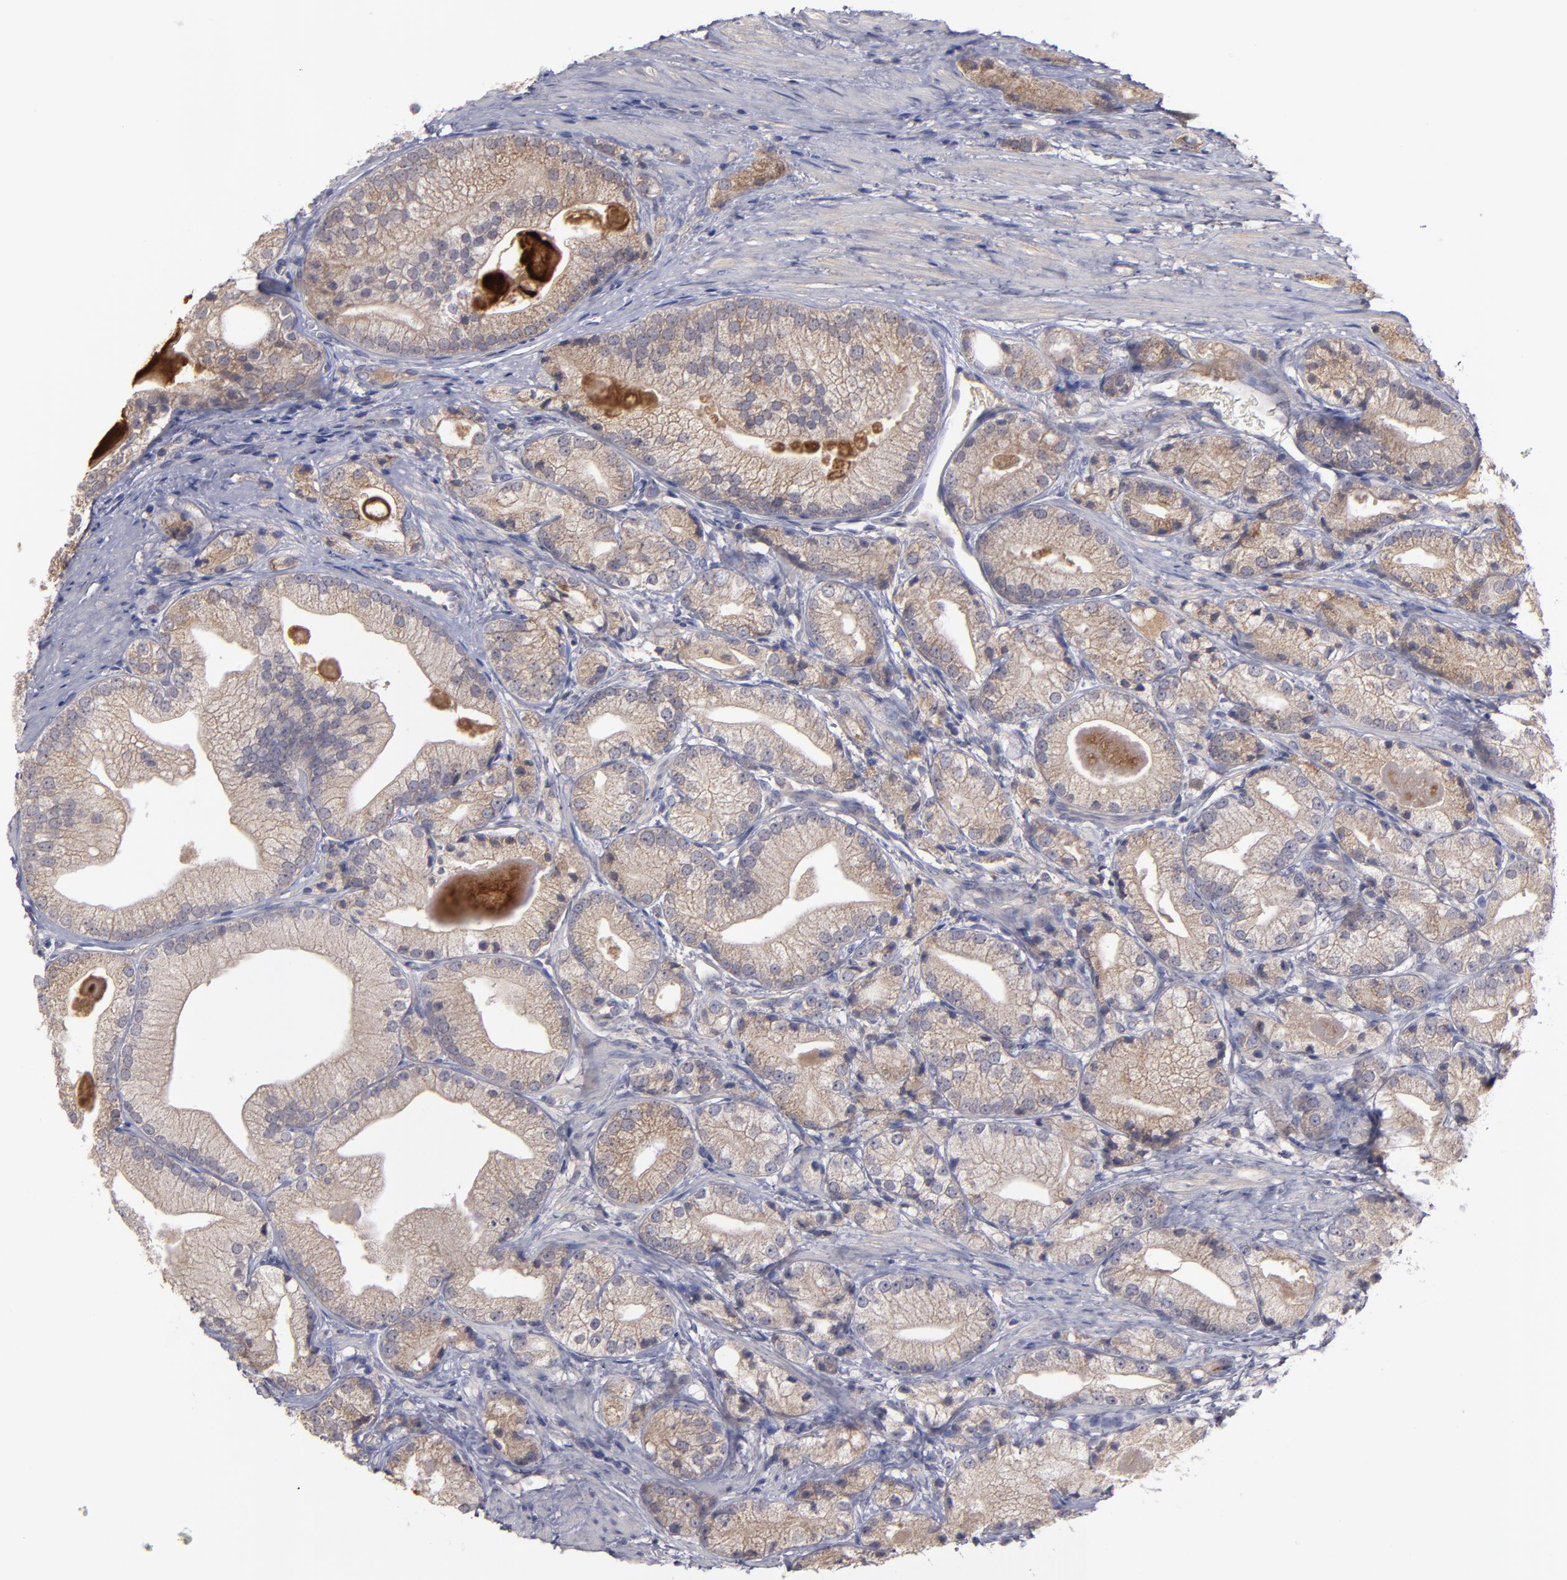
{"staining": {"intensity": "weak", "quantity": ">75%", "location": "cytoplasmic/membranous"}, "tissue": "prostate cancer", "cell_type": "Tumor cells", "image_type": "cancer", "snomed": [{"axis": "morphology", "description": "Adenocarcinoma, Low grade"}, {"axis": "topography", "description": "Prostate"}], "caption": "The image shows immunohistochemical staining of prostate cancer (low-grade adenocarcinoma). There is weak cytoplasmic/membranous staining is identified in about >75% of tumor cells.", "gene": "MMP11", "patient": {"sex": "male", "age": 69}}